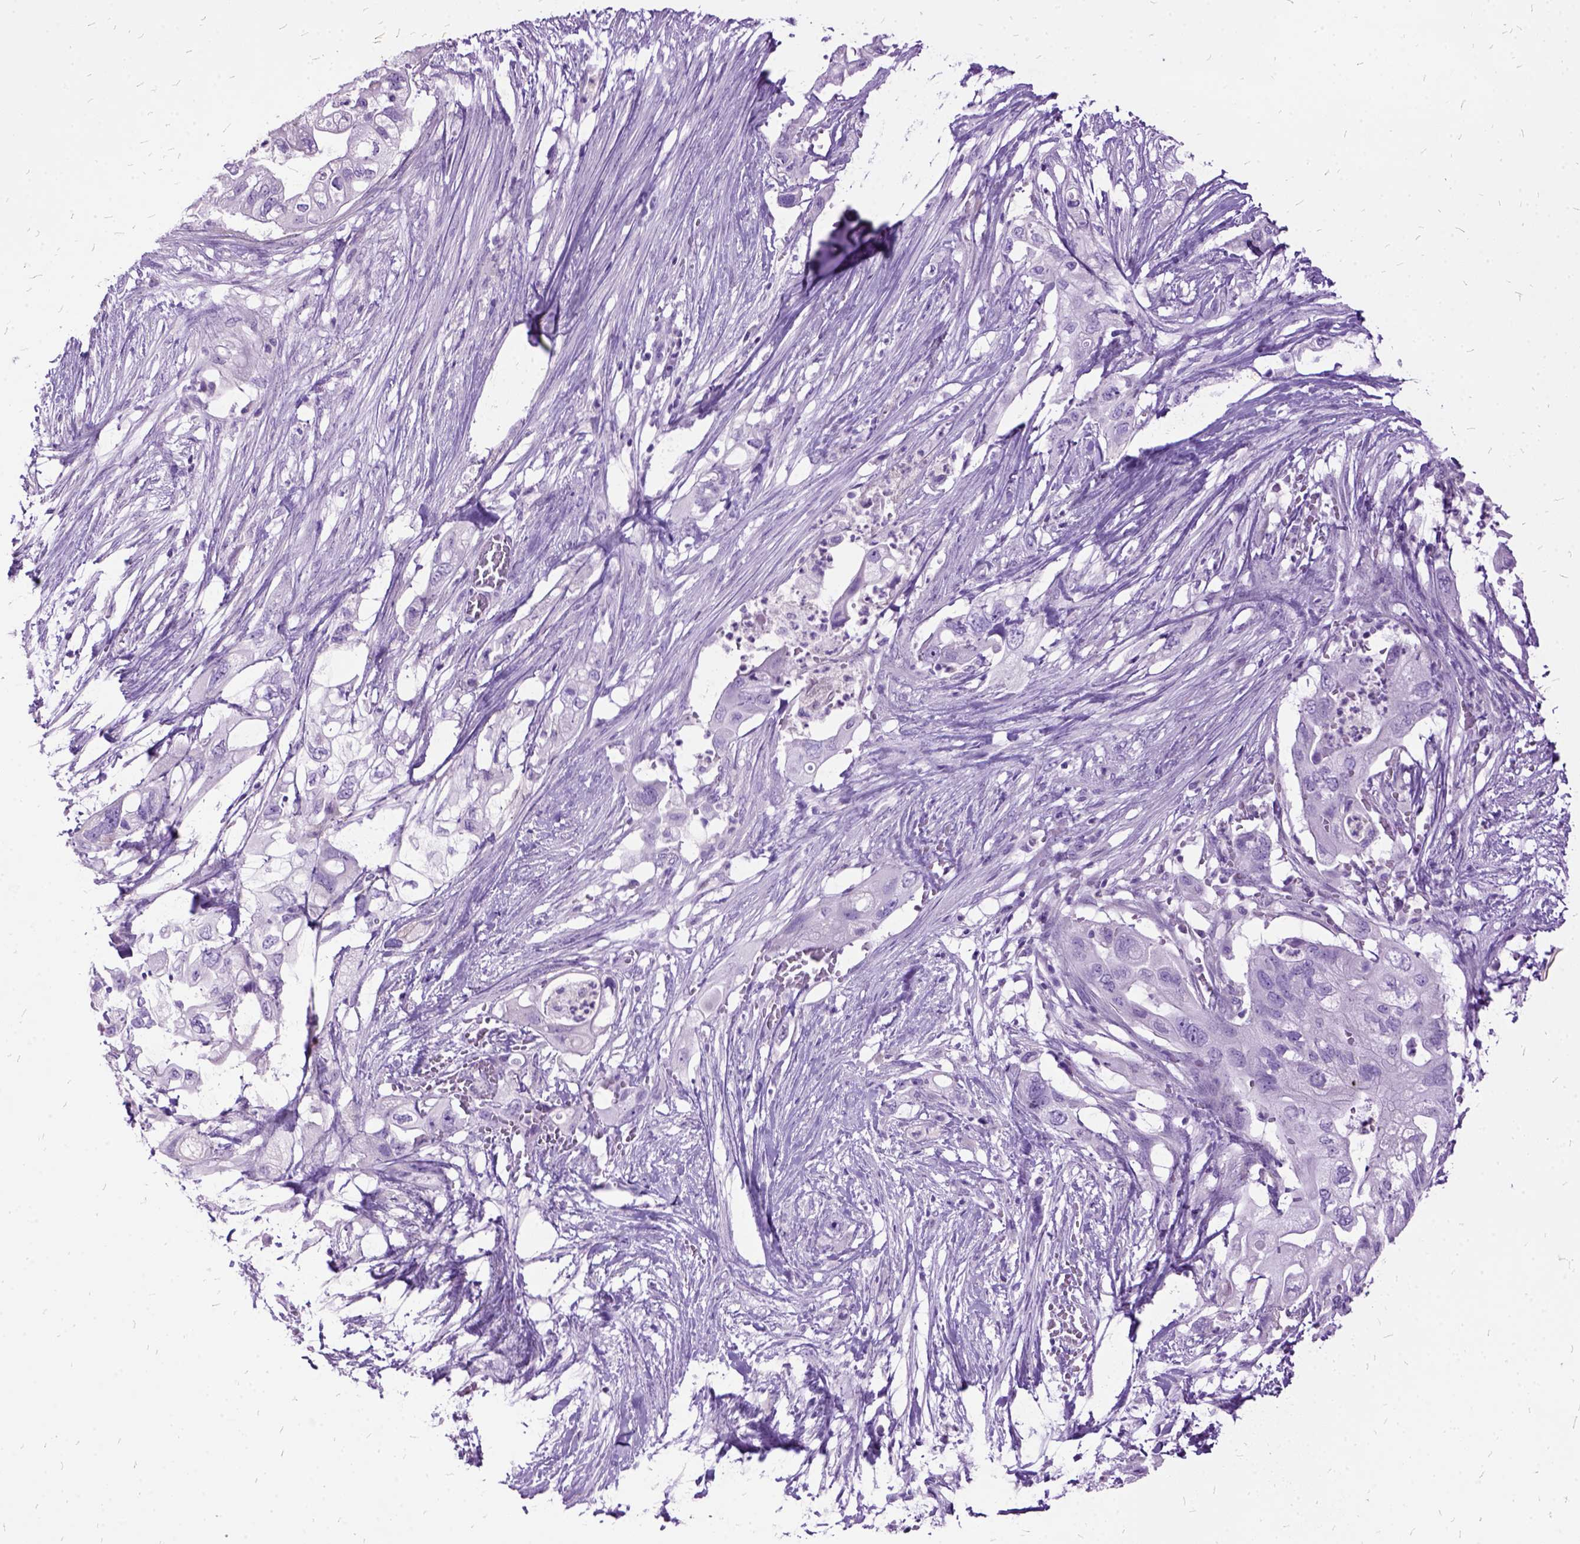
{"staining": {"intensity": "negative", "quantity": "none", "location": "none"}, "tissue": "pancreatic cancer", "cell_type": "Tumor cells", "image_type": "cancer", "snomed": [{"axis": "morphology", "description": "Adenocarcinoma, NOS"}, {"axis": "topography", "description": "Pancreas"}], "caption": "Immunohistochemistry micrograph of human pancreatic adenocarcinoma stained for a protein (brown), which displays no staining in tumor cells.", "gene": "MME", "patient": {"sex": "female", "age": 72}}